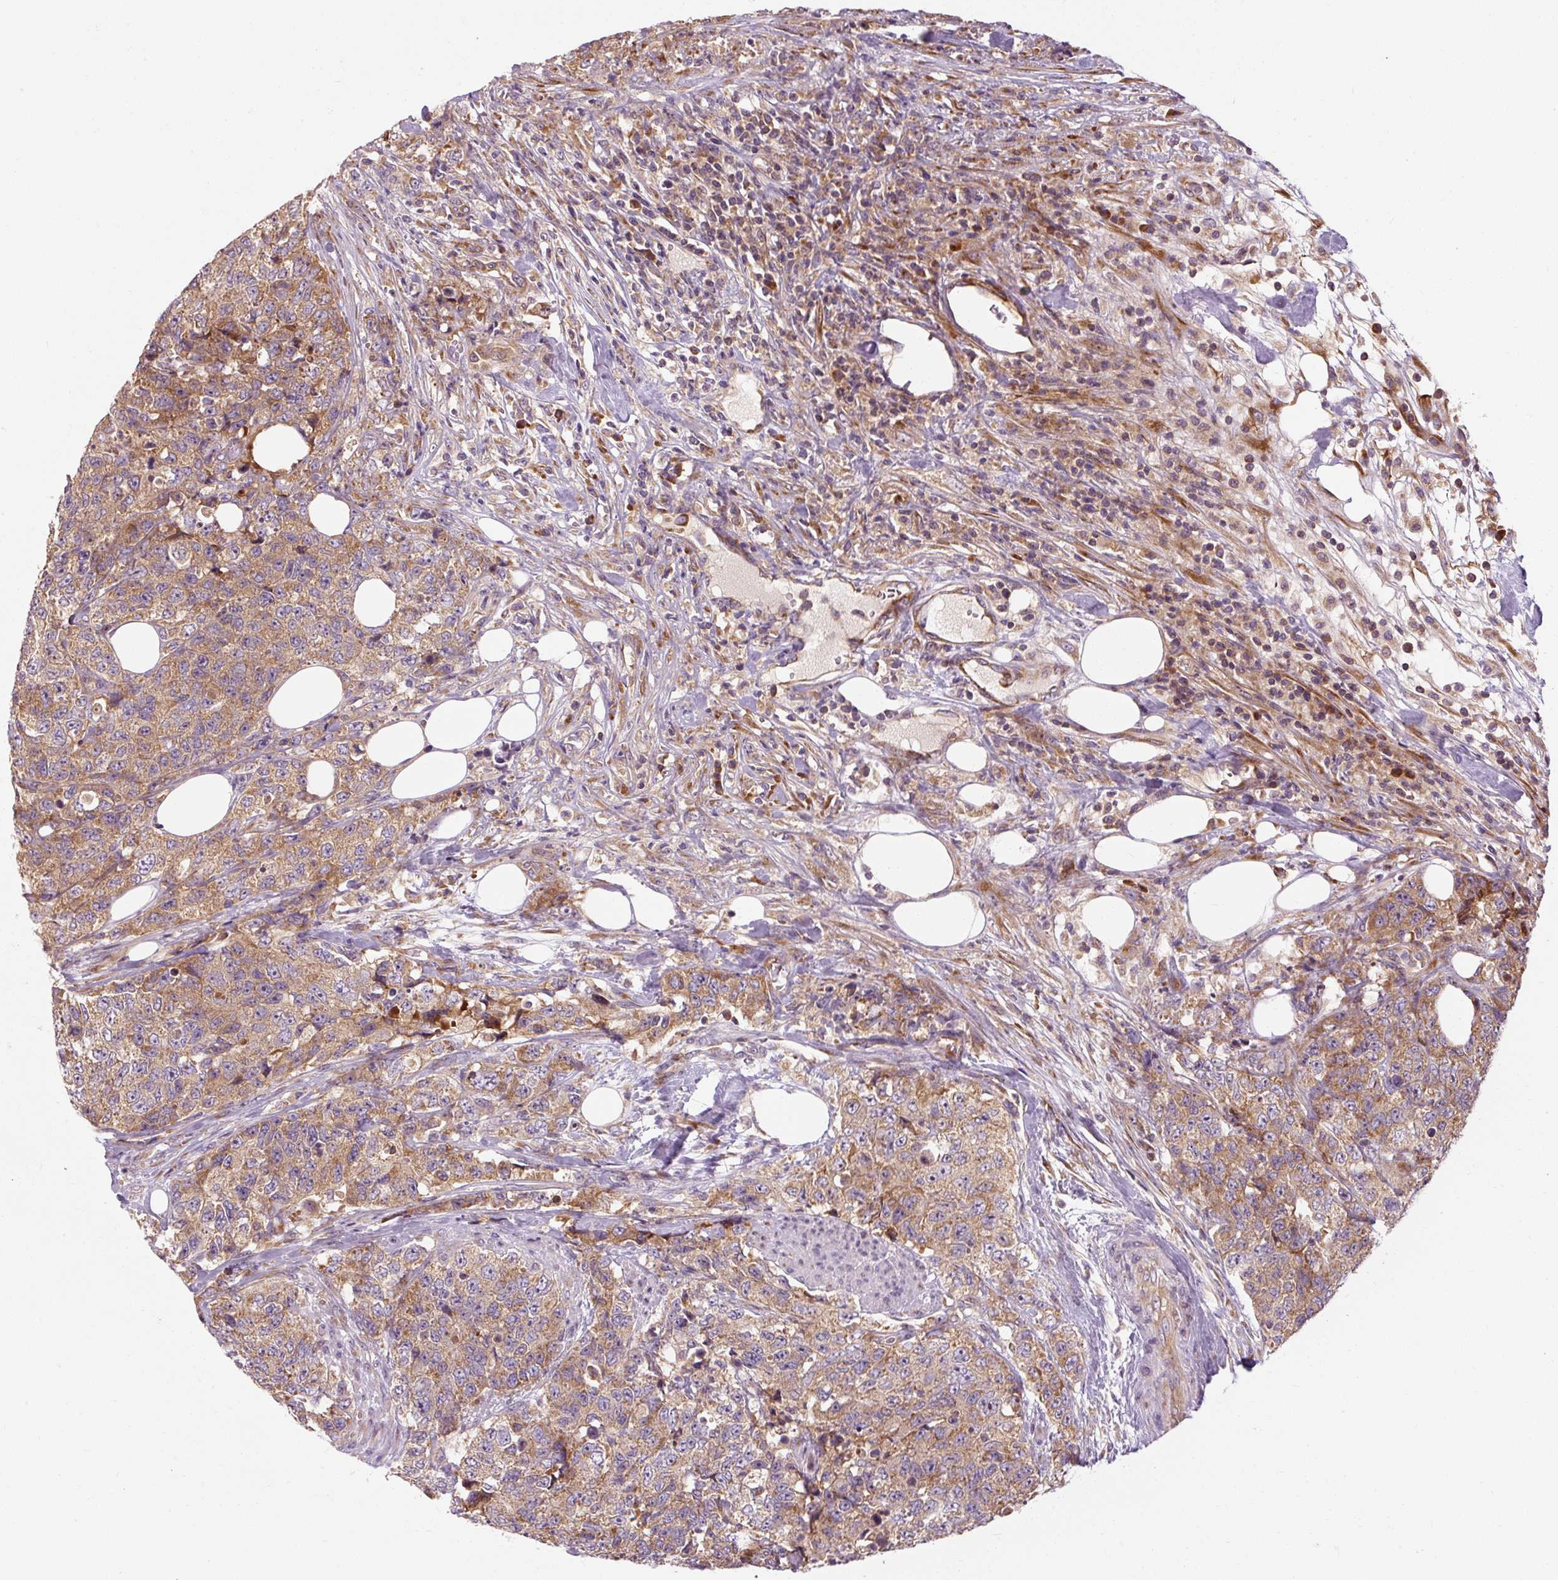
{"staining": {"intensity": "moderate", "quantity": ">75%", "location": "cytoplasmic/membranous"}, "tissue": "urothelial cancer", "cell_type": "Tumor cells", "image_type": "cancer", "snomed": [{"axis": "morphology", "description": "Urothelial carcinoma, High grade"}, {"axis": "topography", "description": "Urinary bladder"}], "caption": "This micrograph shows urothelial carcinoma (high-grade) stained with IHC to label a protein in brown. The cytoplasmic/membranous of tumor cells show moderate positivity for the protein. Nuclei are counter-stained blue.", "gene": "PRSS48", "patient": {"sex": "female", "age": 78}}